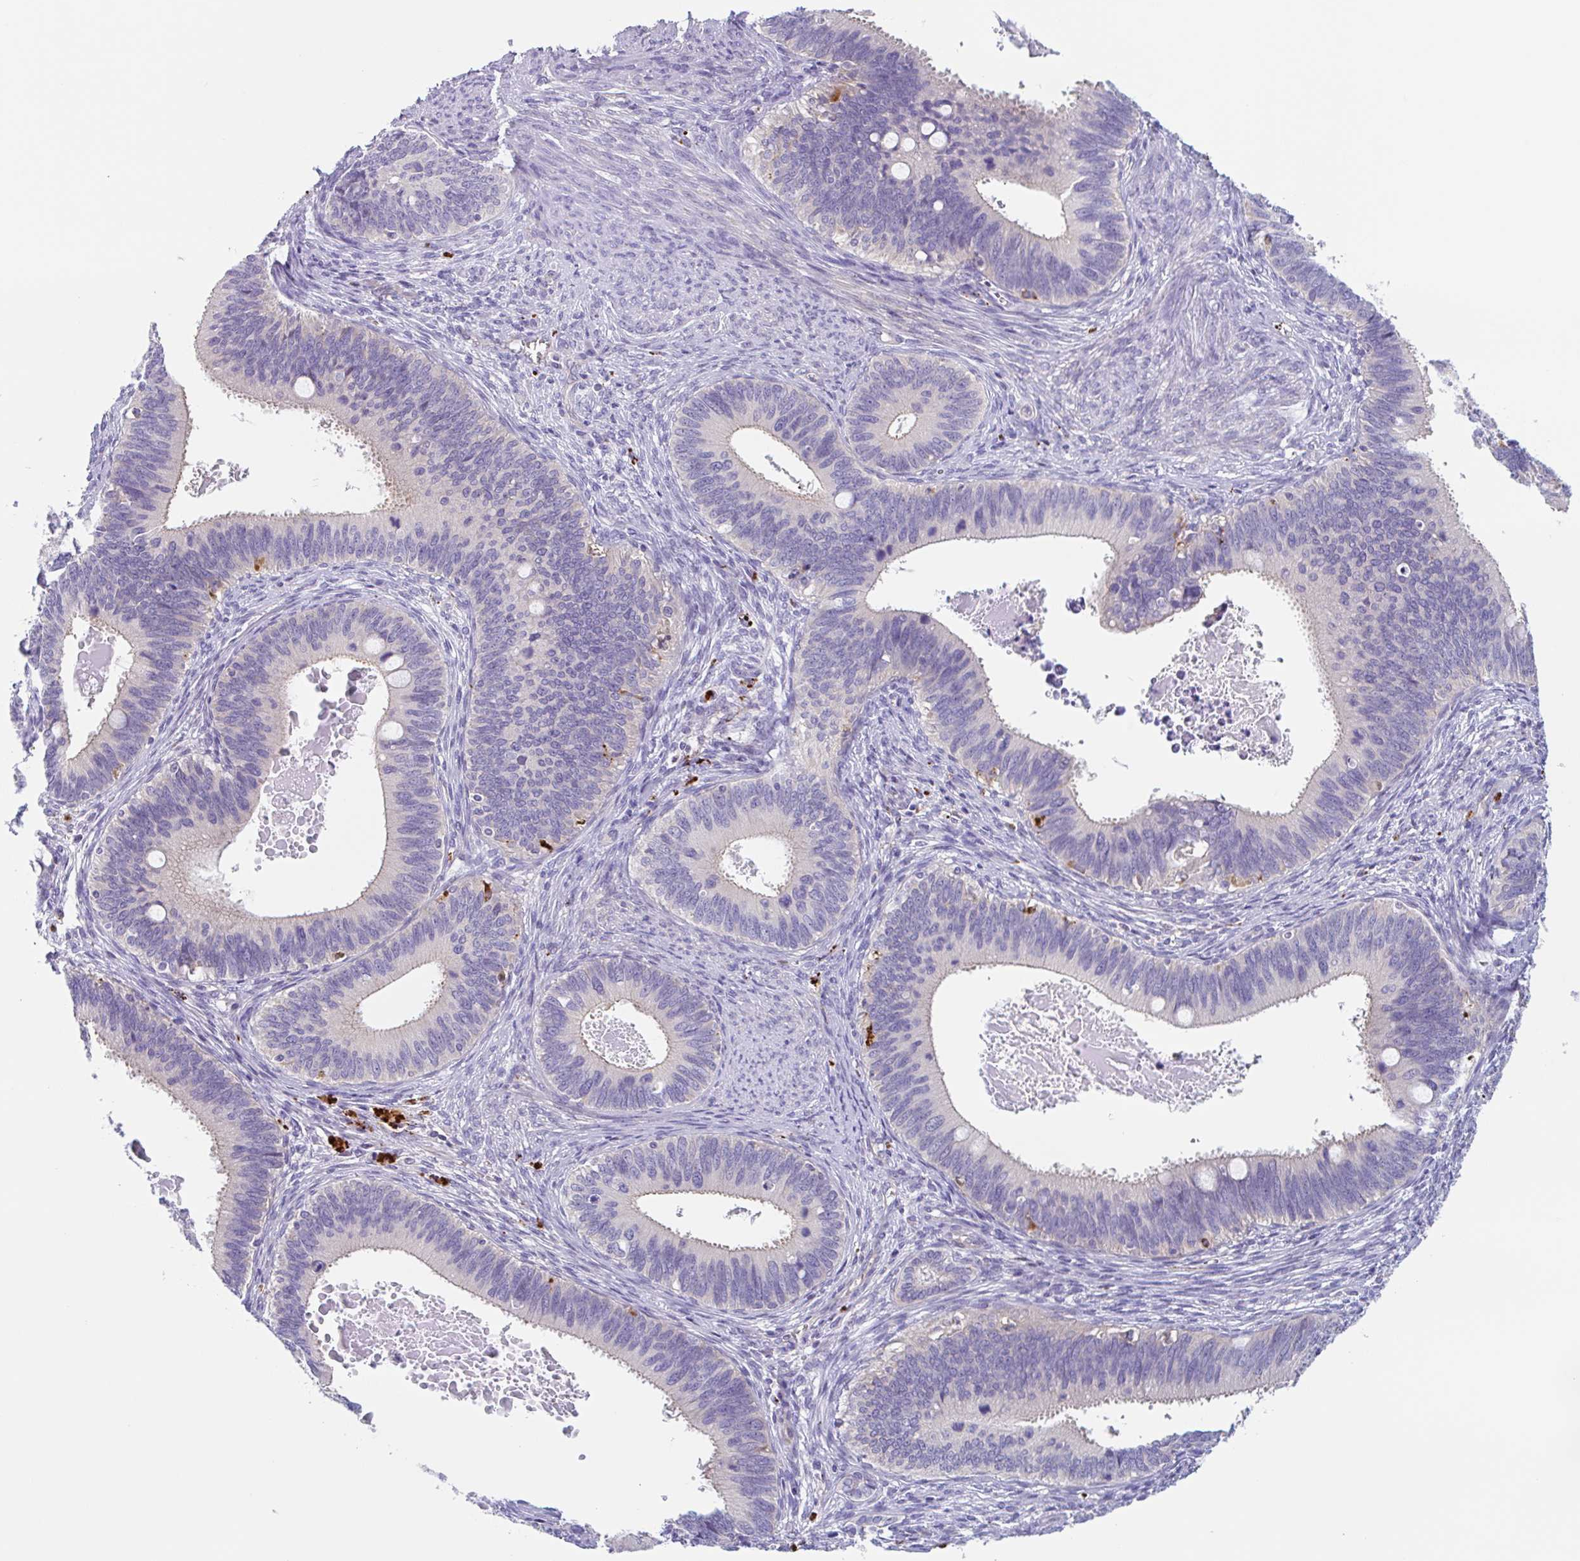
{"staining": {"intensity": "moderate", "quantity": "<25%", "location": "cytoplasmic/membranous"}, "tissue": "cervical cancer", "cell_type": "Tumor cells", "image_type": "cancer", "snomed": [{"axis": "morphology", "description": "Adenocarcinoma, NOS"}, {"axis": "topography", "description": "Cervix"}], "caption": "A micrograph showing moderate cytoplasmic/membranous positivity in approximately <25% of tumor cells in adenocarcinoma (cervical), as visualized by brown immunohistochemical staining.", "gene": "LENG9", "patient": {"sex": "female", "age": 42}}